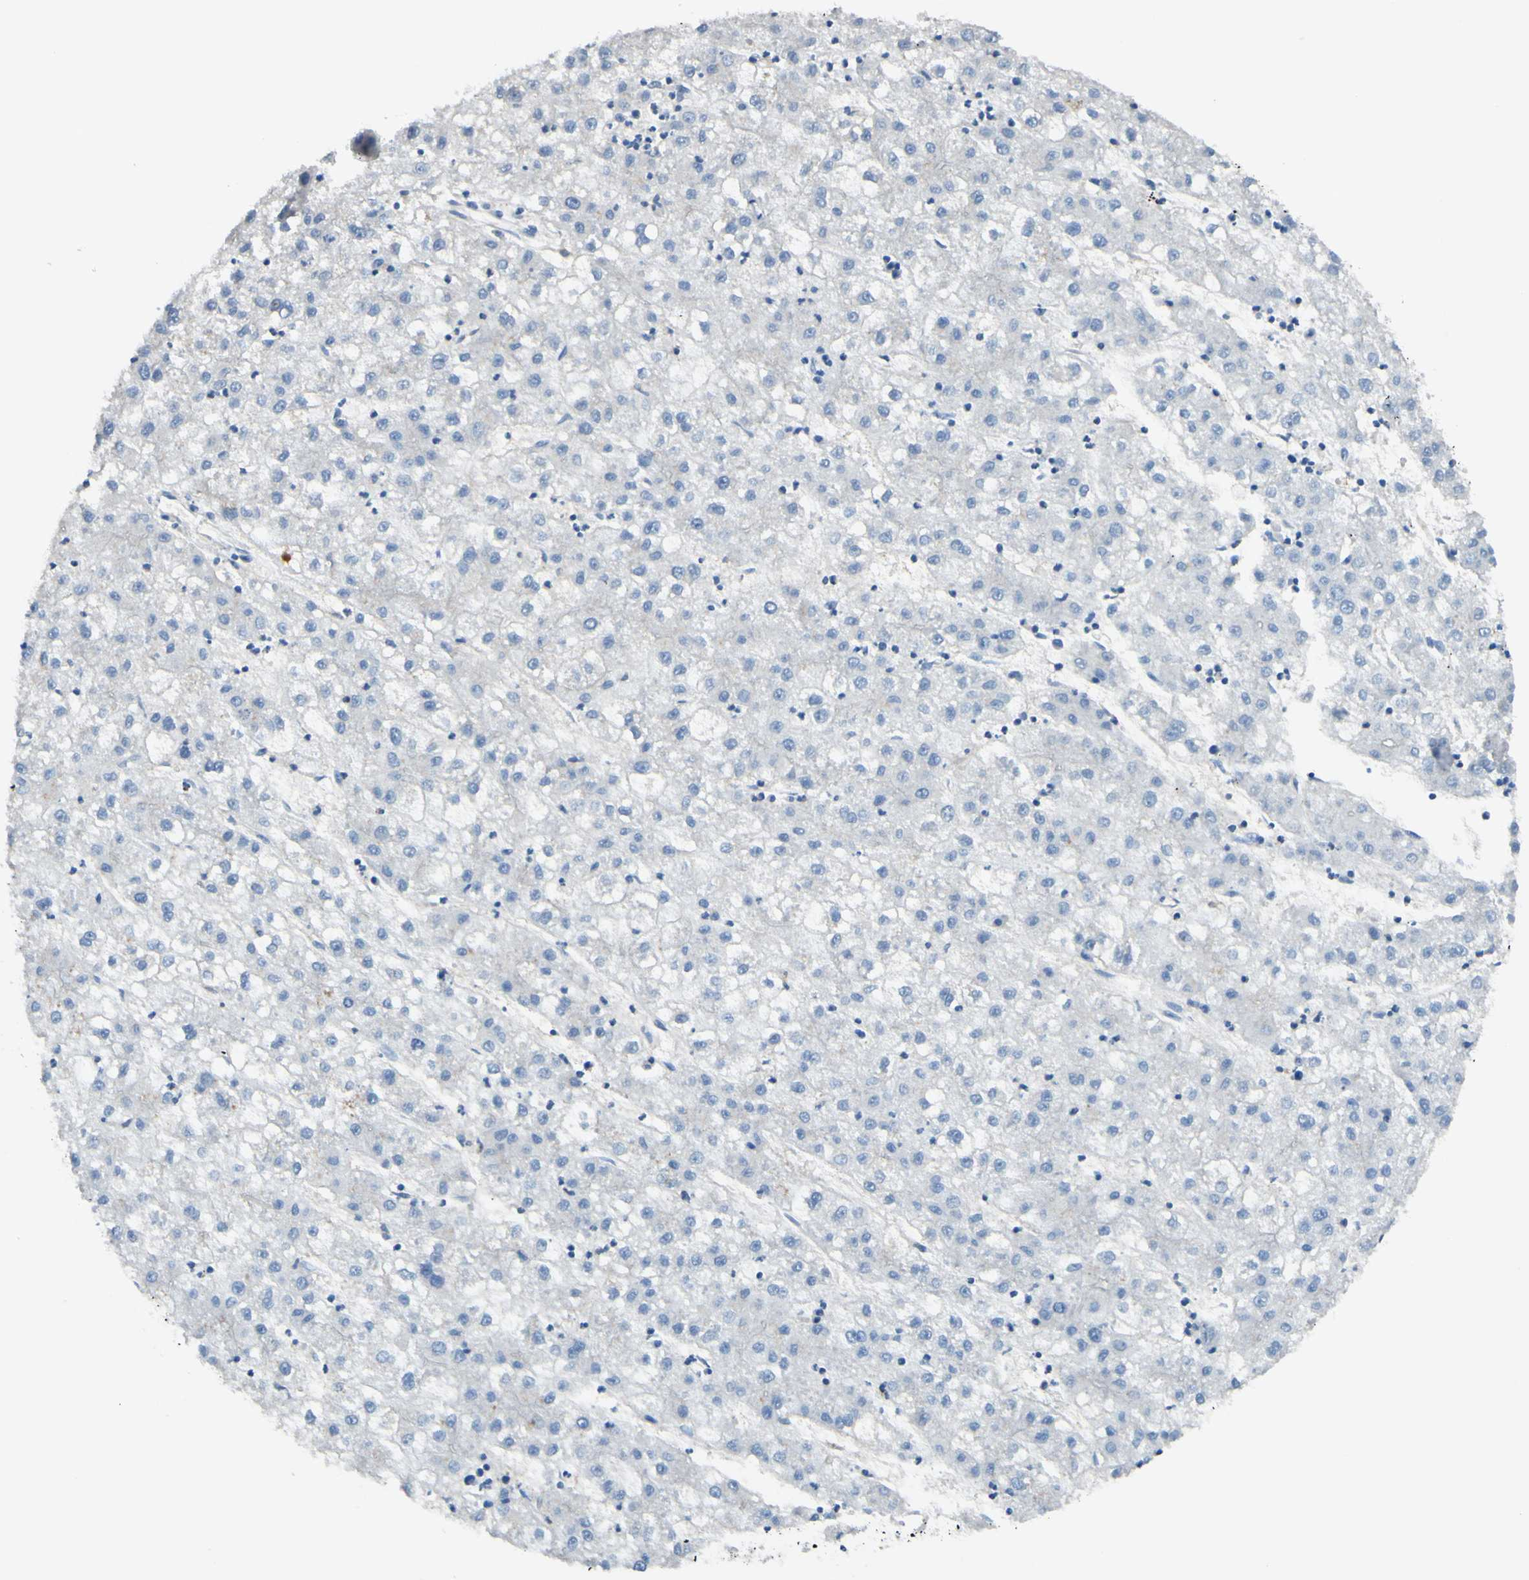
{"staining": {"intensity": "negative", "quantity": "none", "location": "none"}, "tissue": "liver cancer", "cell_type": "Tumor cells", "image_type": "cancer", "snomed": [{"axis": "morphology", "description": "Carcinoma, Hepatocellular, NOS"}, {"axis": "topography", "description": "Liver"}], "caption": "The immunohistochemistry histopathology image has no significant expression in tumor cells of hepatocellular carcinoma (liver) tissue.", "gene": "CDH10", "patient": {"sex": "male", "age": 72}}